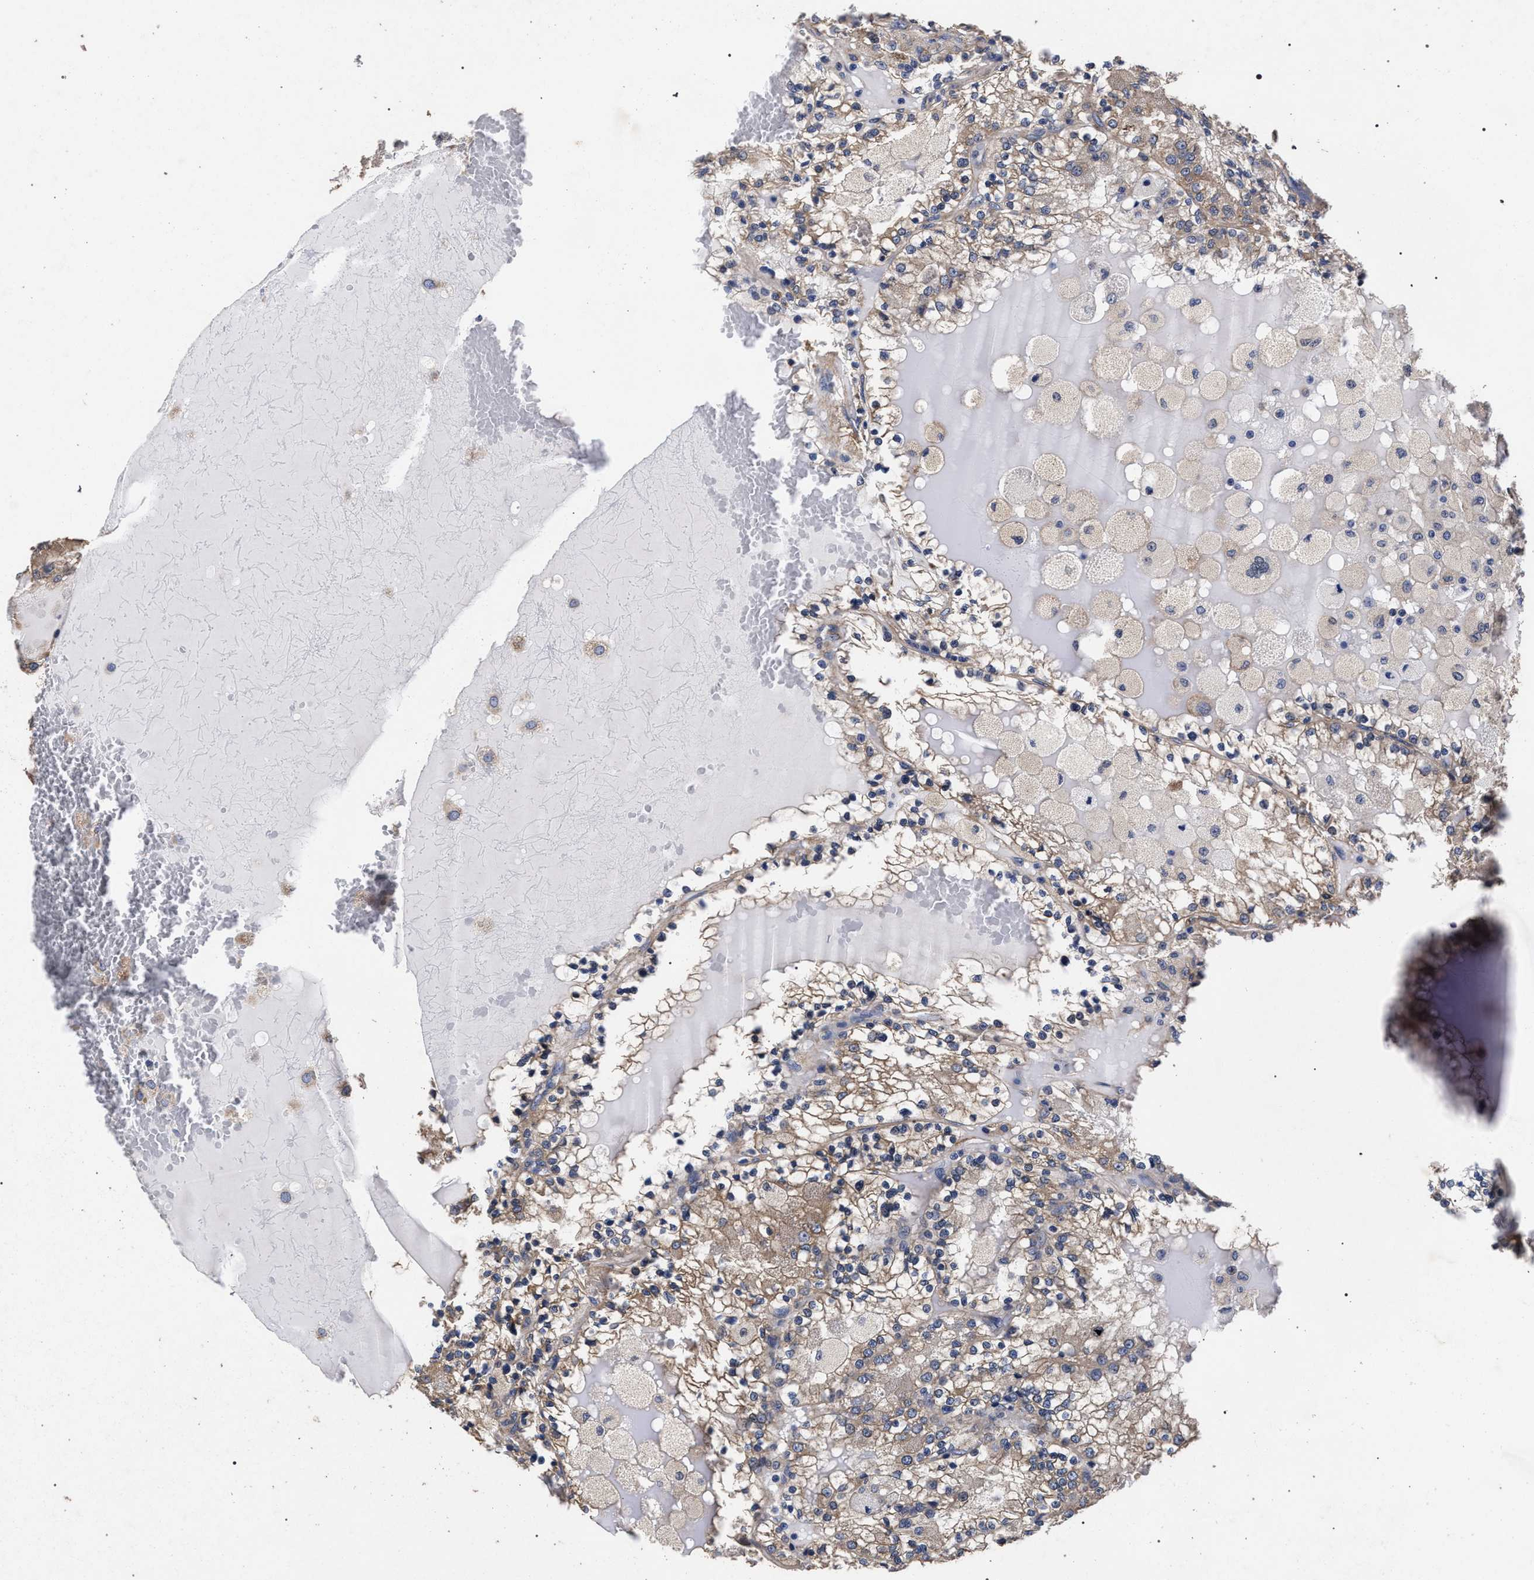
{"staining": {"intensity": "moderate", "quantity": ">75%", "location": "cytoplasmic/membranous"}, "tissue": "renal cancer", "cell_type": "Tumor cells", "image_type": "cancer", "snomed": [{"axis": "morphology", "description": "Adenocarcinoma, NOS"}, {"axis": "topography", "description": "Kidney"}], "caption": "The micrograph shows immunohistochemical staining of renal adenocarcinoma. There is moderate cytoplasmic/membranous expression is identified in approximately >75% of tumor cells.", "gene": "CFAP95", "patient": {"sex": "female", "age": 56}}